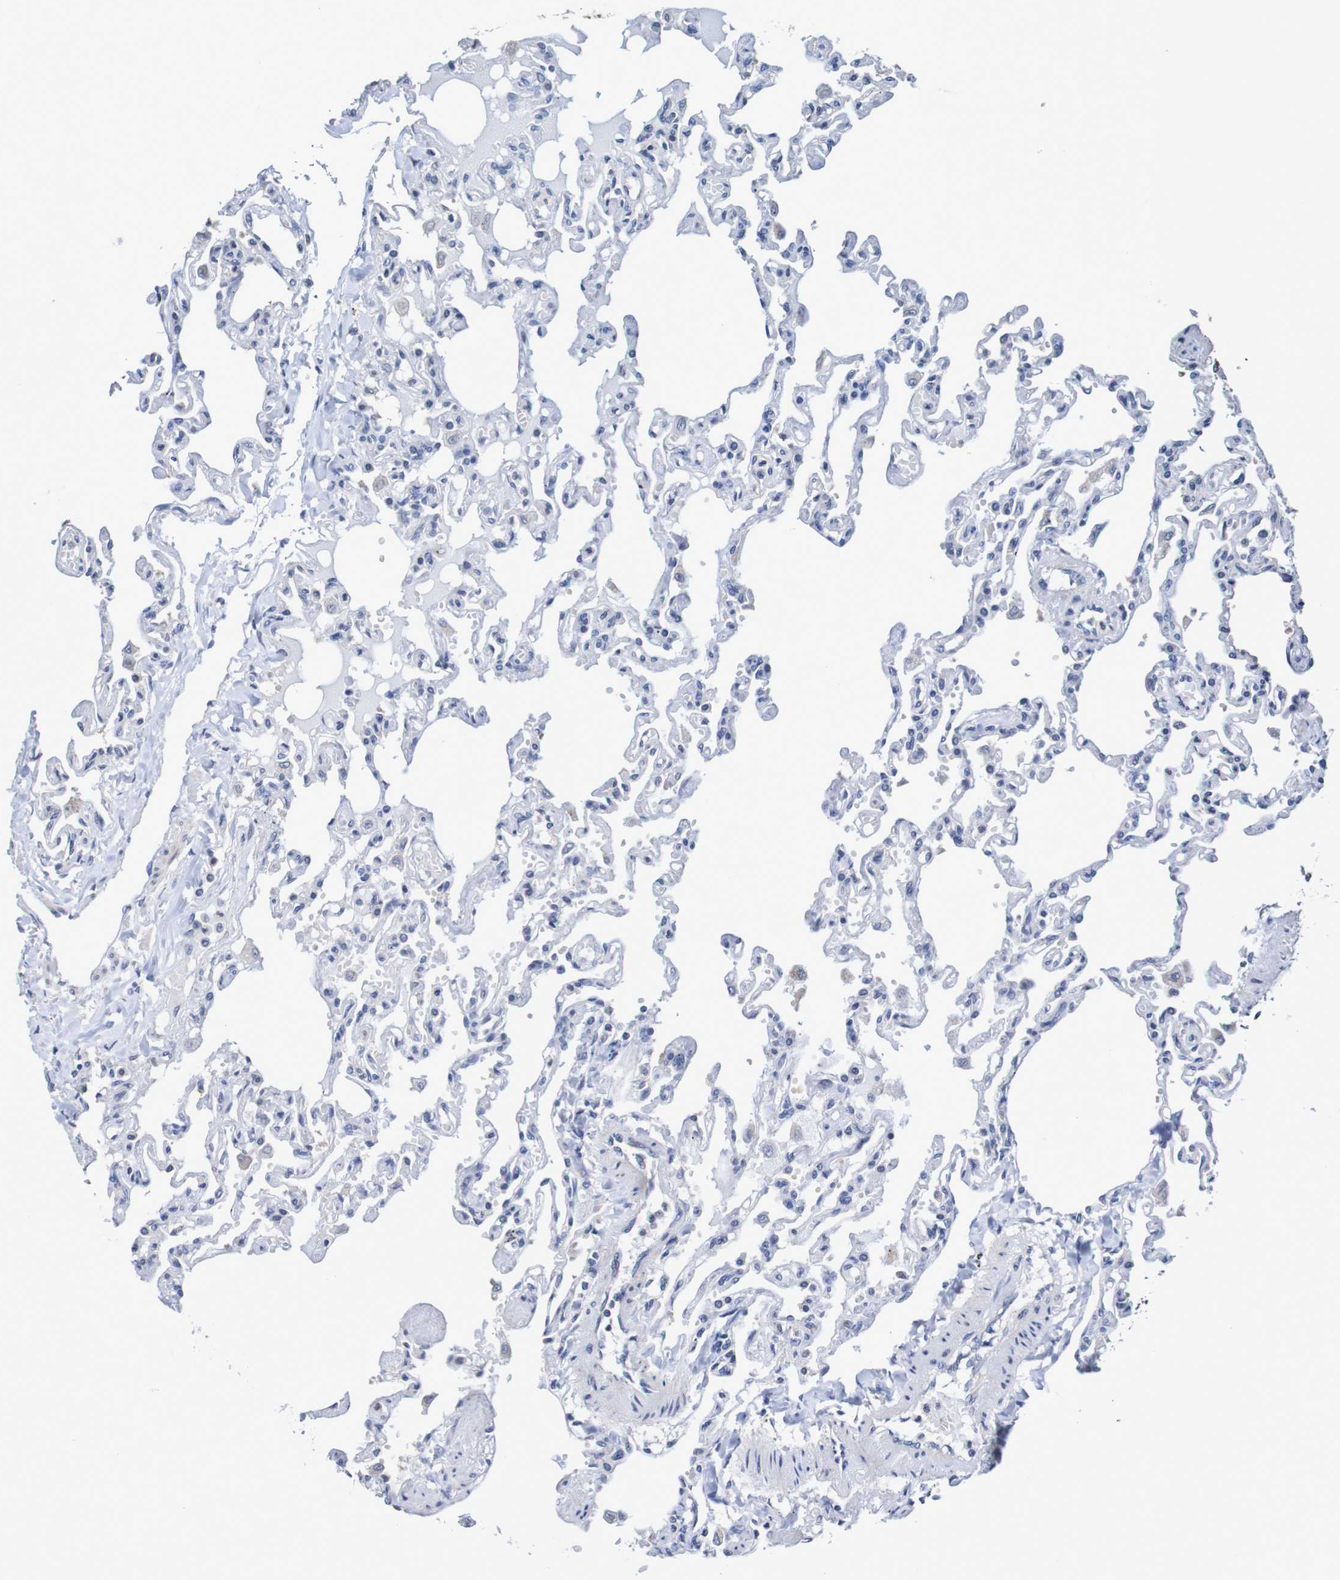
{"staining": {"intensity": "weak", "quantity": "<25%", "location": "cytoplasmic/membranous"}, "tissue": "lung", "cell_type": "Alveolar cells", "image_type": "normal", "snomed": [{"axis": "morphology", "description": "Normal tissue, NOS"}, {"axis": "topography", "description": "Lung"}], "caption": "Lung stained for a protein using immunohistochemistry reveals no expression alveolar cells.", "gene": "FIBP", "patient": {"sex": "male", "age": 21}}